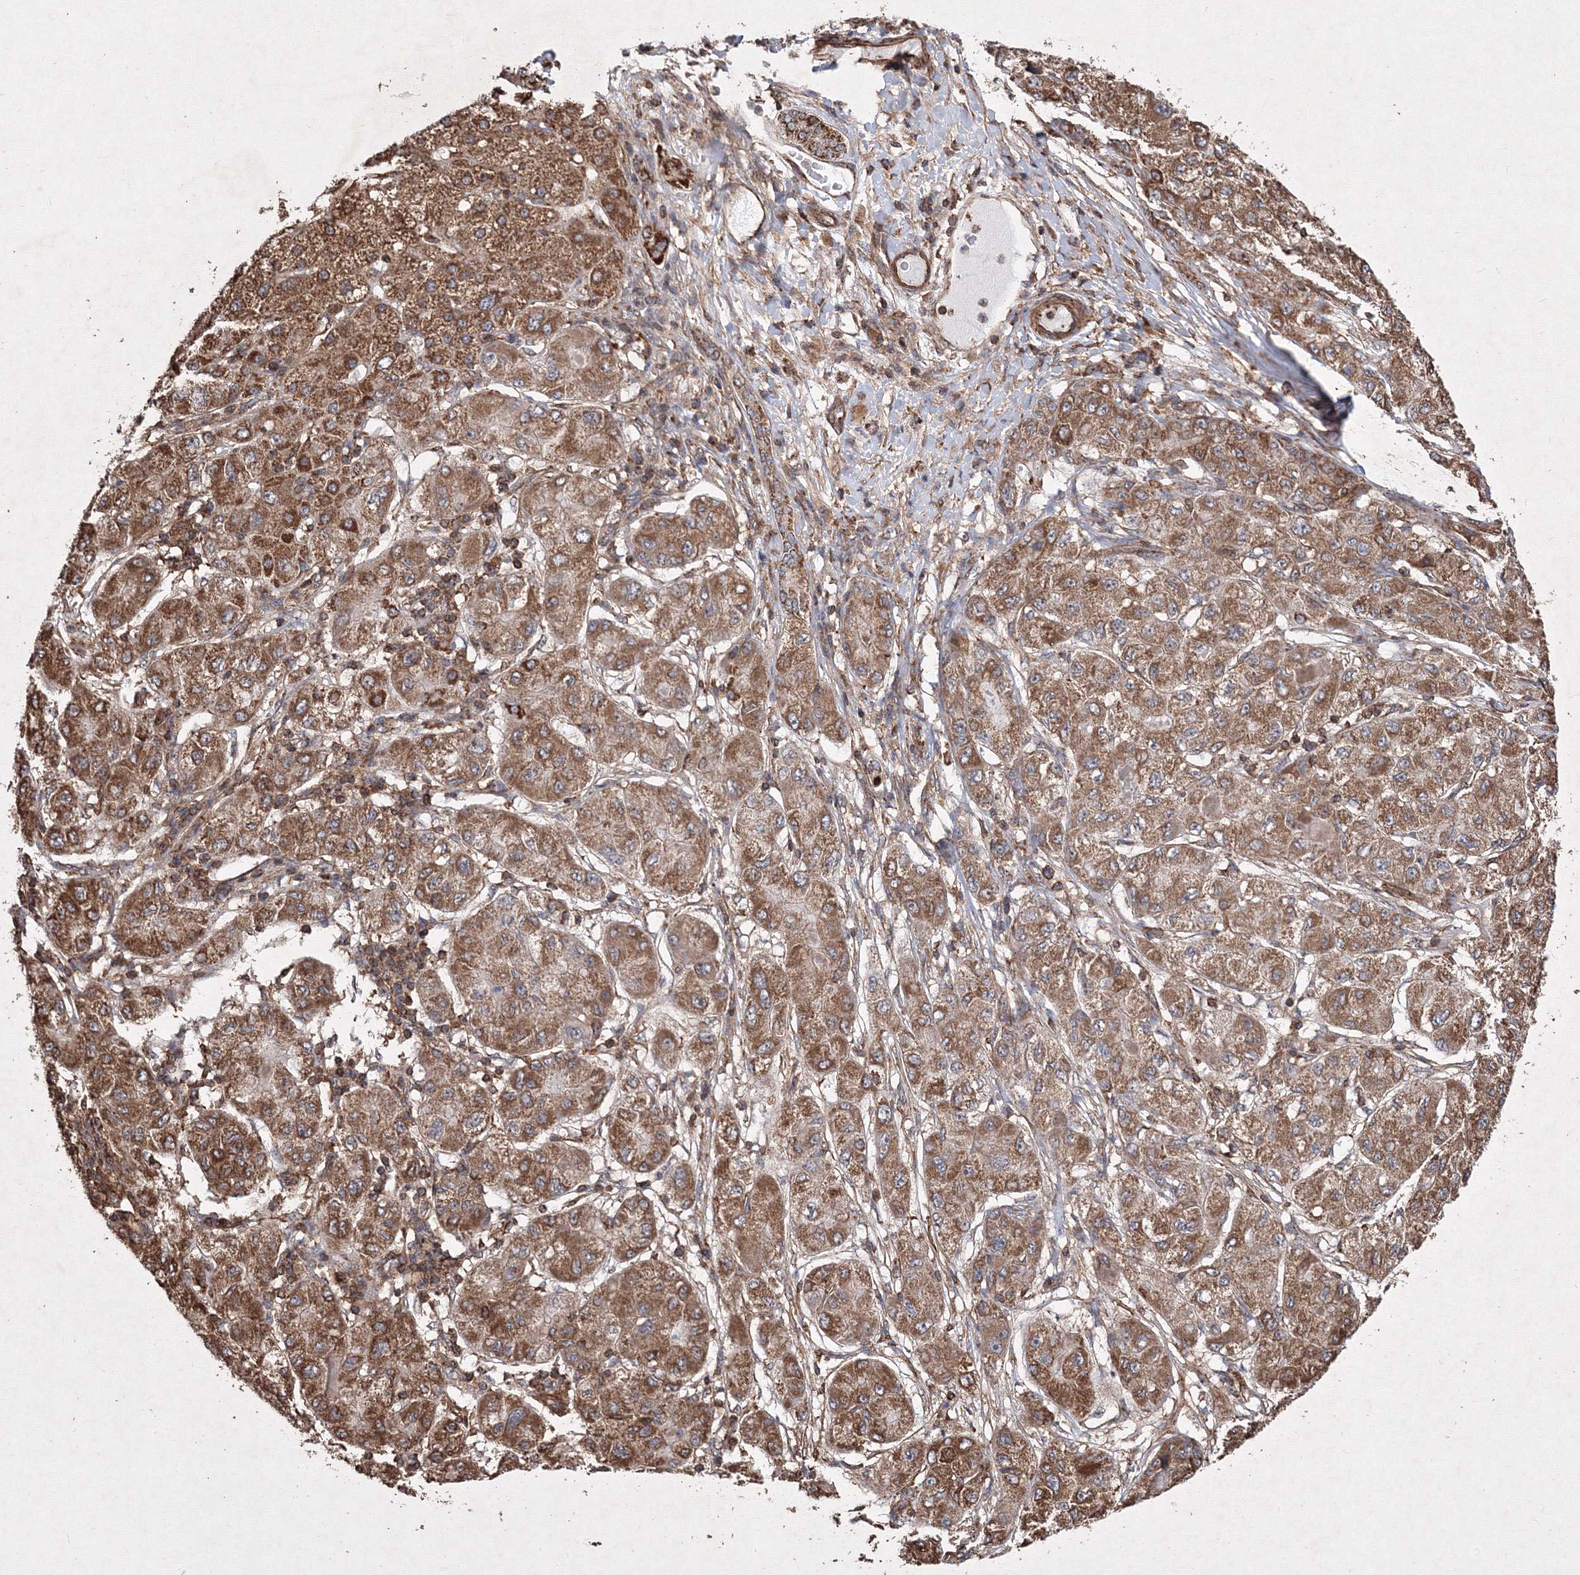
{"staining": {"intensity": "moderate", "quantity": ">75%", "location": "cytoplasmic/membranous"}, "tissue": "liver cancer", "cell_type": "Tumor cells", "image_type": "cancer", "snomed": [{"axis": "morphology", "description": "Carcinoma, Hepatocellular, NOS"}, {"axis": "topography", "description": "Liver"}], "caption": "Protein analysis of hepatocellular carcinoma (liver) tissue demonstrates moderate cytoplasmic/membranous staining in about >75% of tumor cells.", "gene": "TMEM139", "patient": {"sex": "male", "age": 80}}